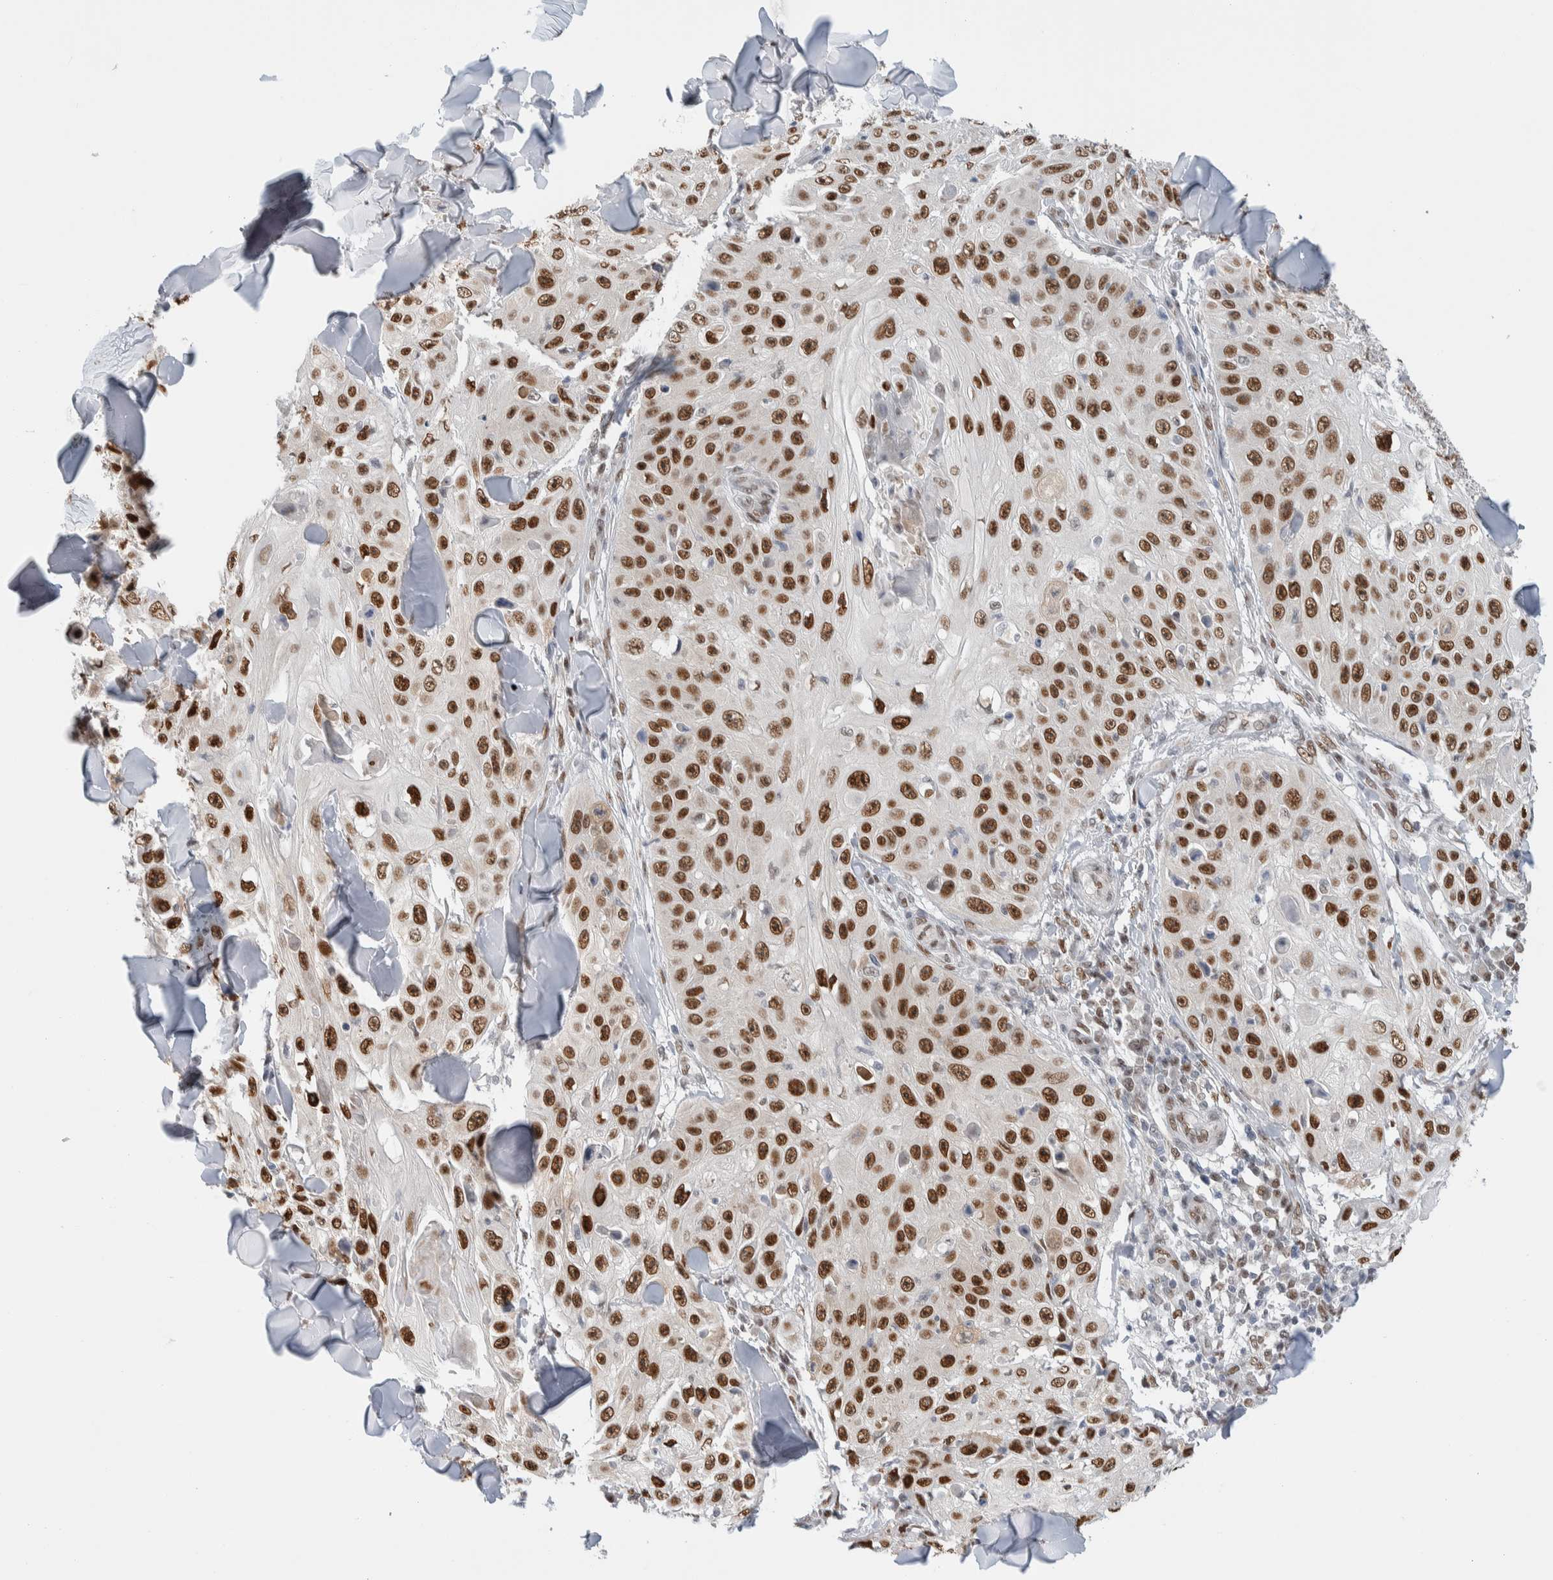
{"staining": {"intensity": "strong", "quantity": ">75%", "location": "nuclear"}, "tissue": "skin cancer", "cell_type": "Tumor cells", "image_type": "cancer", "snomed": [{"axis": "morphology", "description": "Squamous cell carcinoma, NOS"}, {"axis": "topography", "description": "Skin"}], "caption": "Immunohistochemical staining of human skin cancer (squamous cell carcinoma) exhibits high levels of strong nuclear protein expression in approximately >75% of tumor cells. (DAB (3,3'-diaminobenzidine) = brown stain, brightfield microscopy at high magnification).", "gene": "PRMT1", "patient": {"sex": "male", "age": 86}}